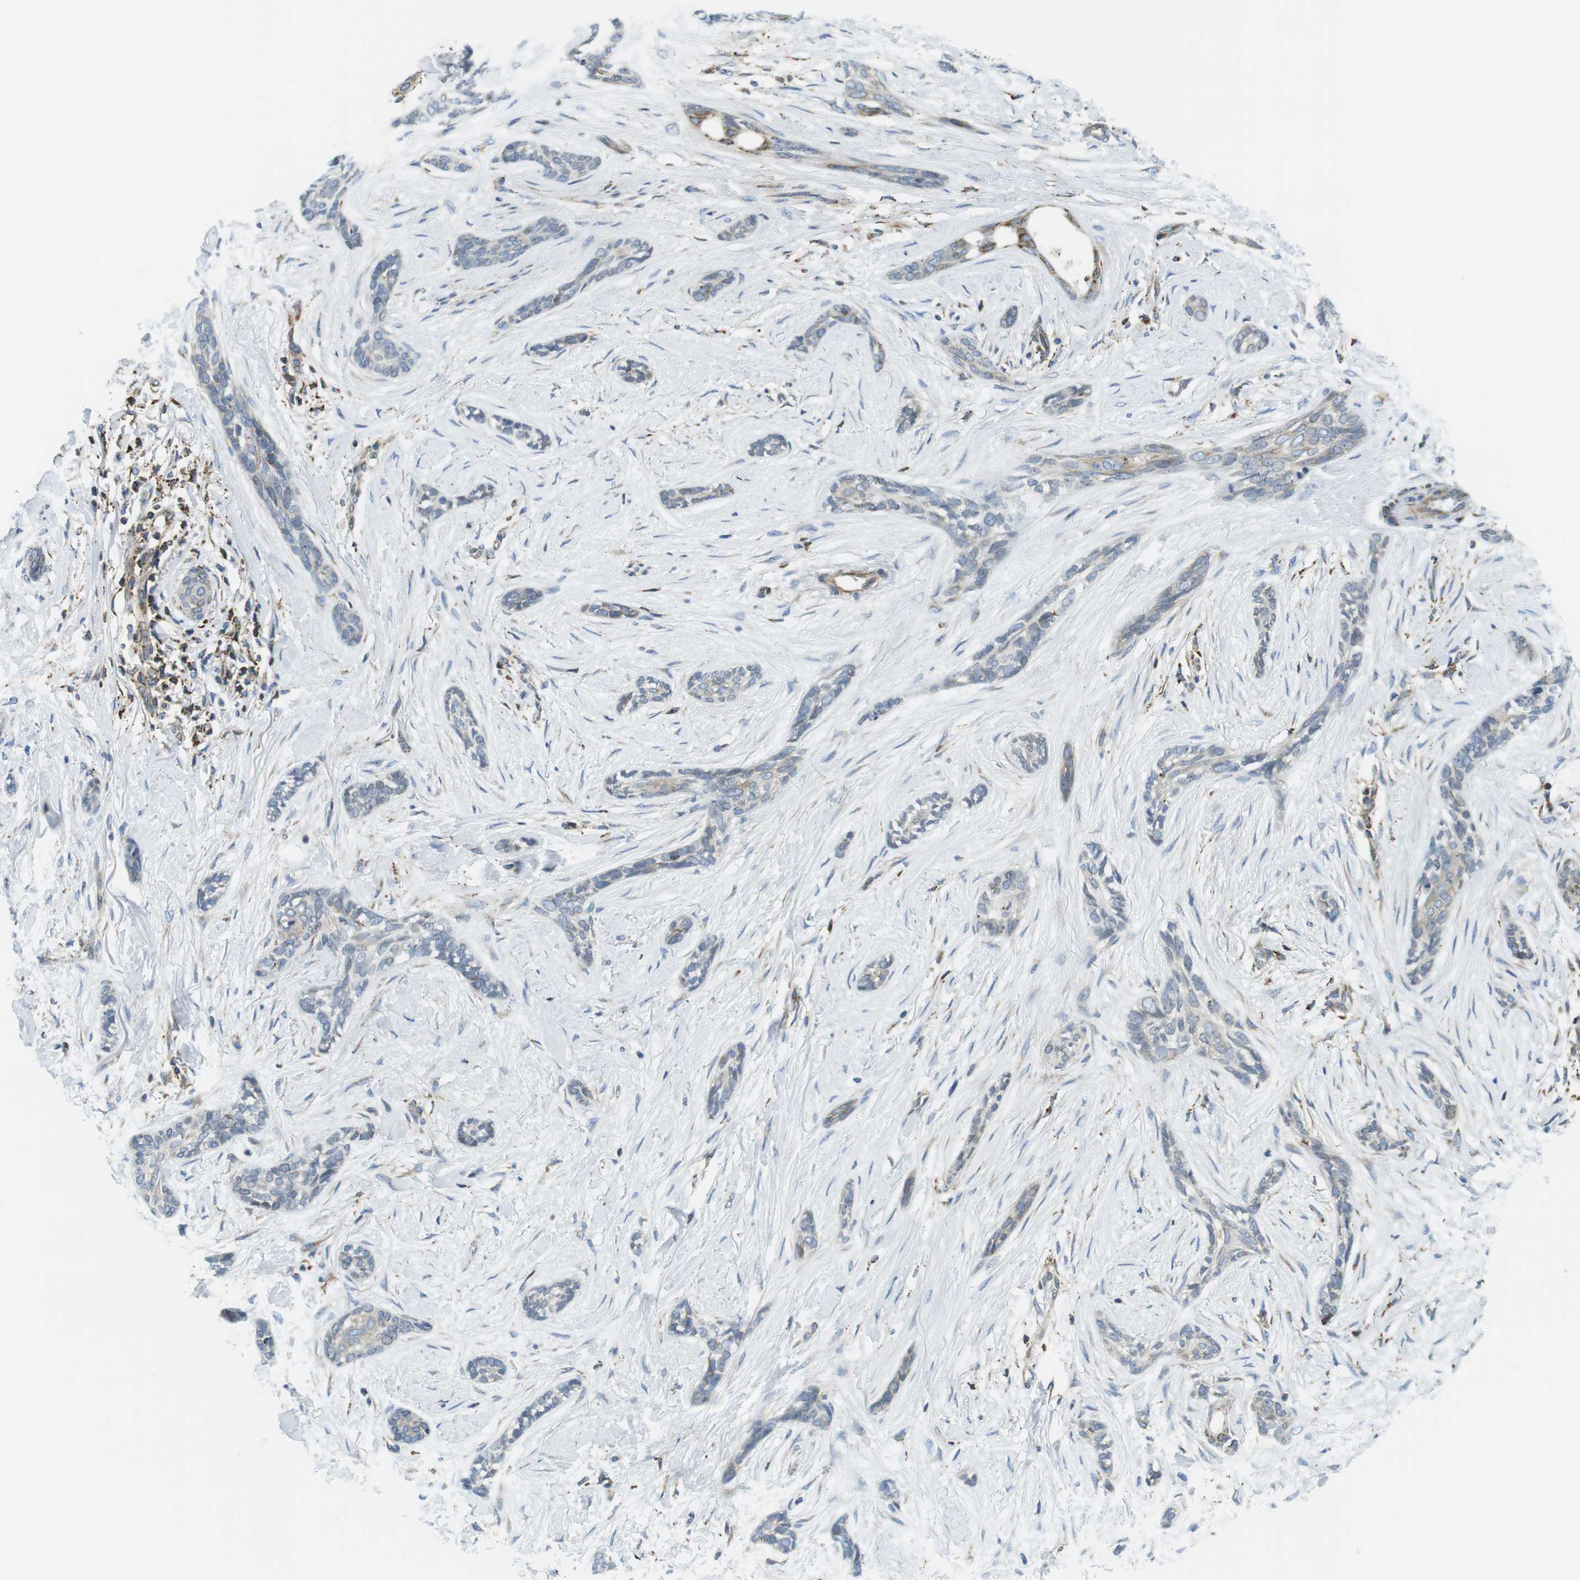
{"staining": {"intensity": "negative", "quantity": "none", "location": "none"}, "tissue": "skin cancer", "cell_type": "Tumor cells", "image_type": "cancer", "snomed": [{"axis": "morphology", "description": "Basal cell carcinoma"}, {"axis": "morphology", "description": "Adnexal tumor, benign"}, {"axis": "topography", "description": "Skin"}], "caption": "Benign adnexal tumor (skin) stained for a protein using immunohistochemistry (IHC) exhibits no staining tumor cells.", "gene": "KCNE3", "patient": {"sex": "female", "age": 42}}